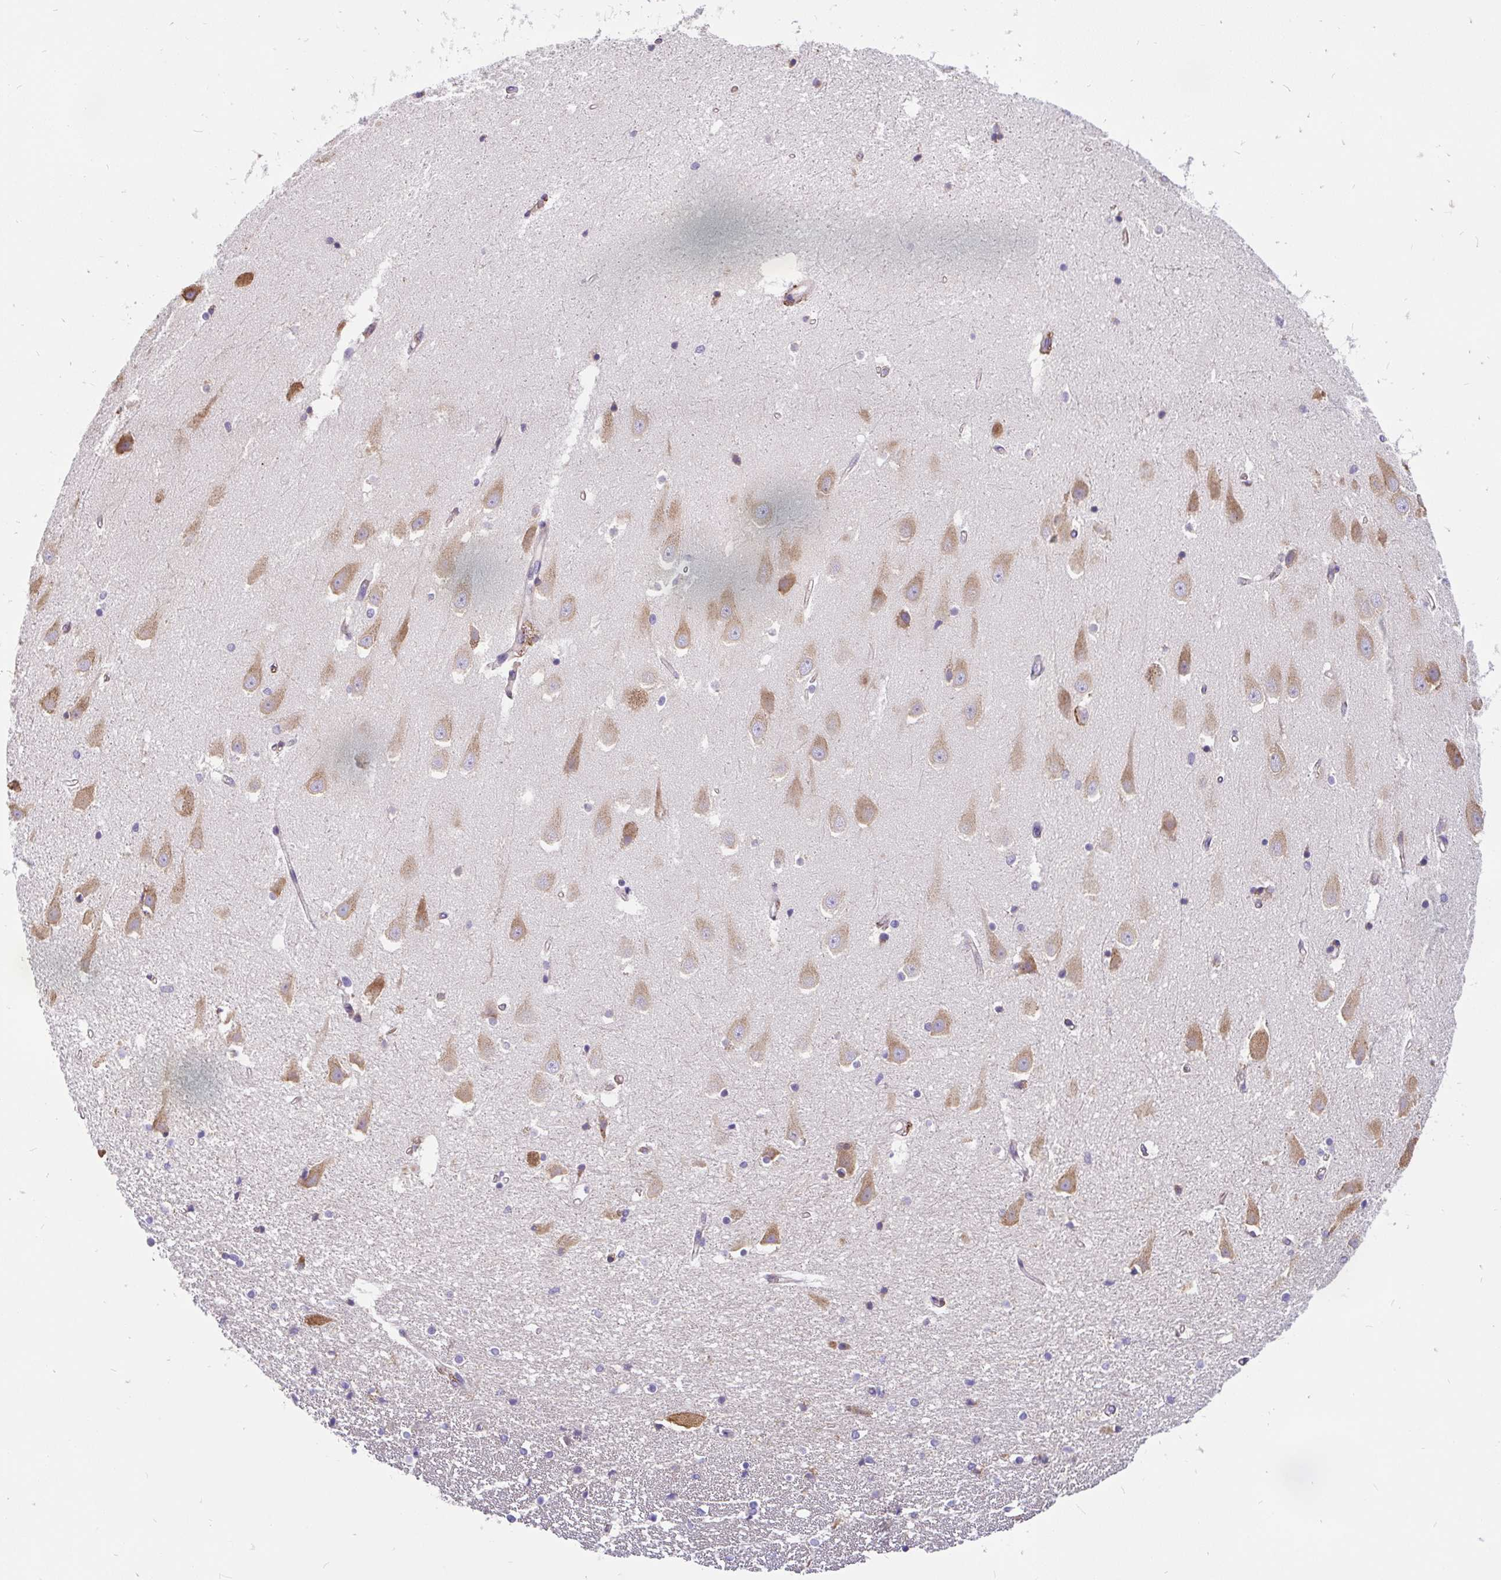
{"staining": {"intensity": "negative", "quantity": "none", "location": "none"}, "tissue": "hippocampus", "cell_type": "Glial cells", "image_type": "normal", "snomed": [{"axis": "morphology", "description": "Normal tissue, NOS"}, {"axis": "topography", "description": "Hippocampus"}], "caption": "Hippocampus stained for a protein using IHC displays no expression glial cells.", "gene": "EML5", "patient": {"sex": "male", "age": 63}}